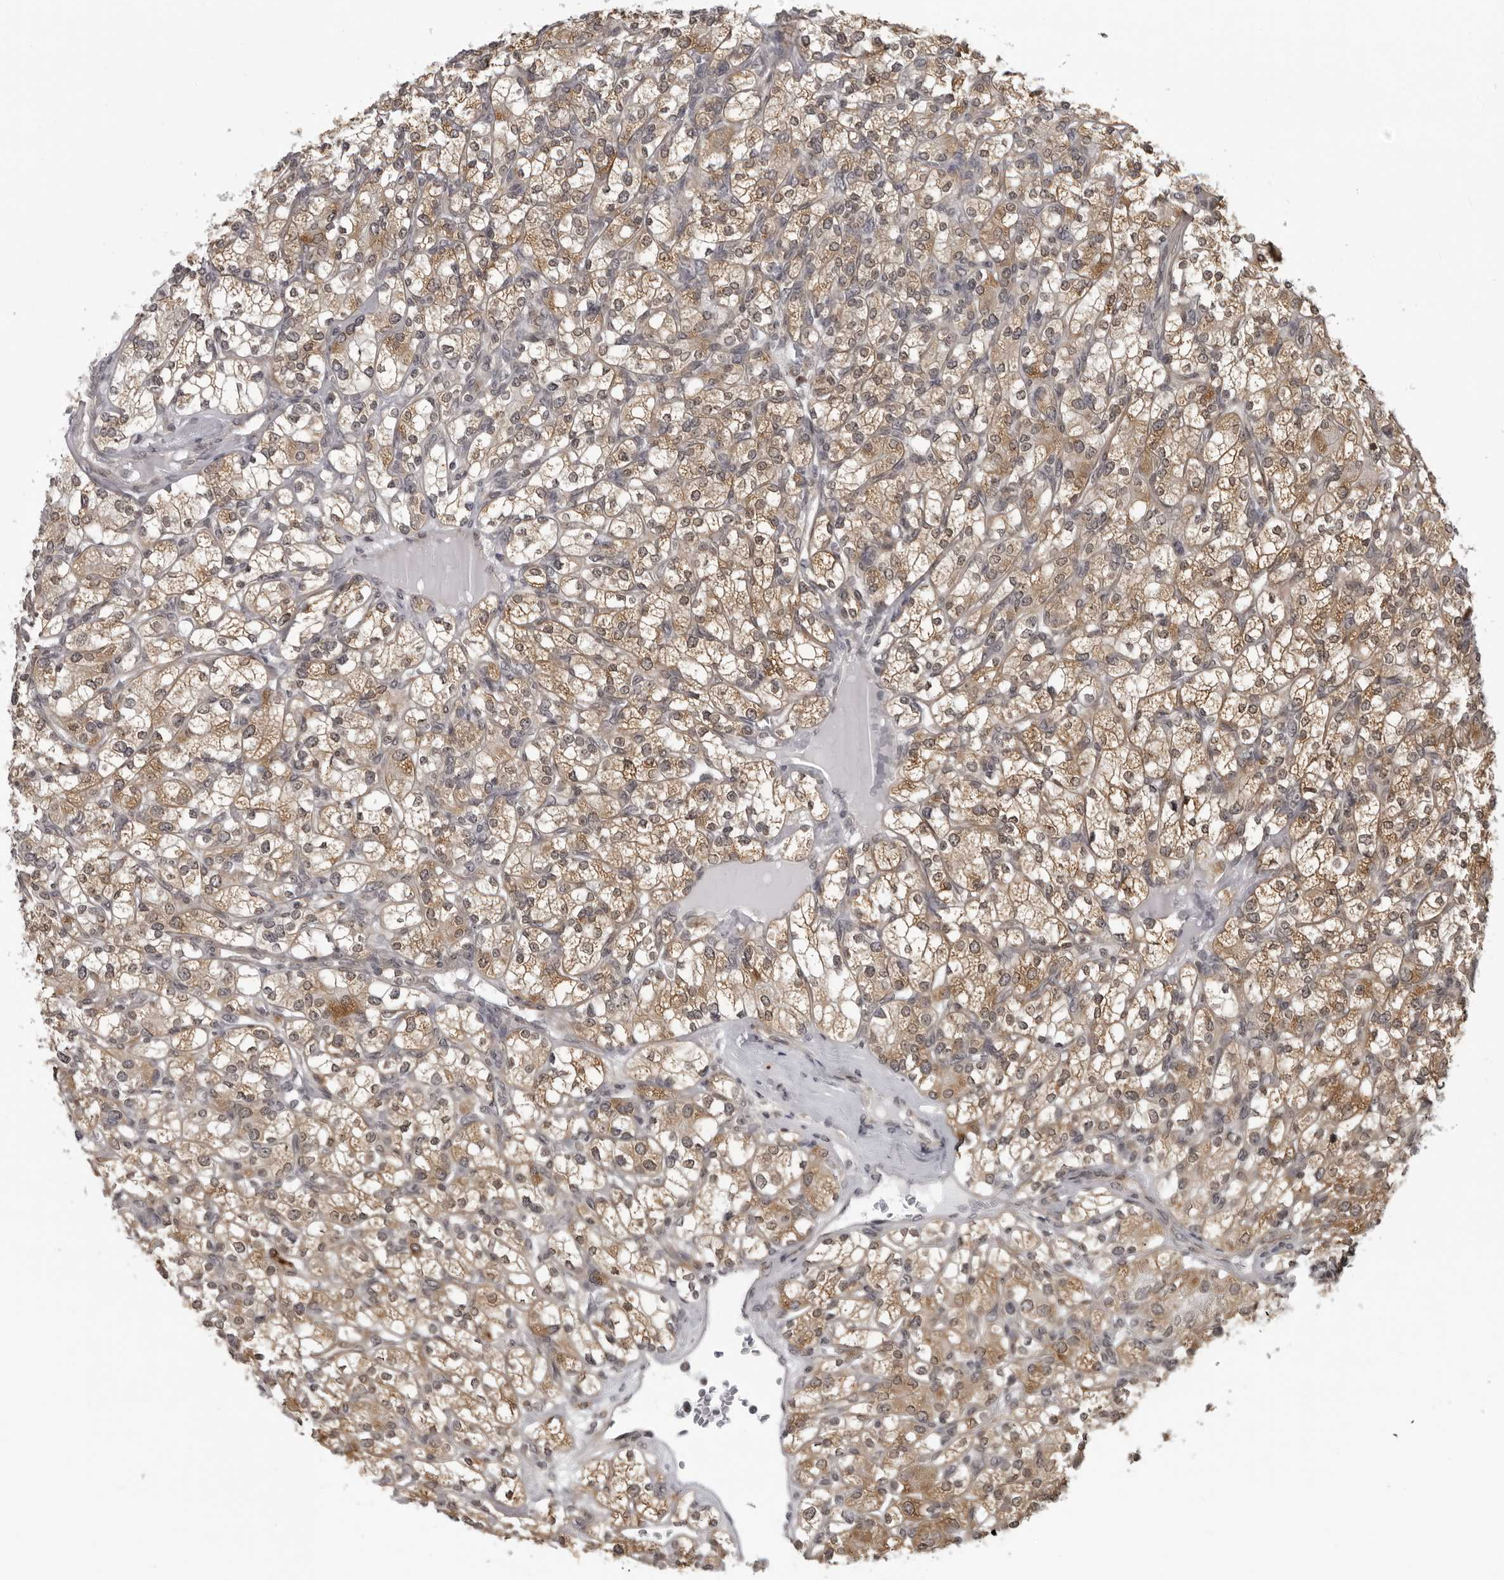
{"staining": {"intensity": "moderate", "quantity": ">75%", "location": "cytoplasmic/membranous,nuclear"}, "tissue": "renal cancer", "cell_type": "Tumor cells", "image_type": "cancer", "snomed": [{"axis": "morphology", "description": "Adenocarcinoma, NOS"}, {"axis": "topography", "description": "Kidney"}], "caption": "A brown stain labels moderate cytoplasmic/membranous and nuclear expression of a protein in adenocarcinoma (renal) tumor cells.", "gene": "RTCA", "patient": {"sex": "male", "age": 77}}